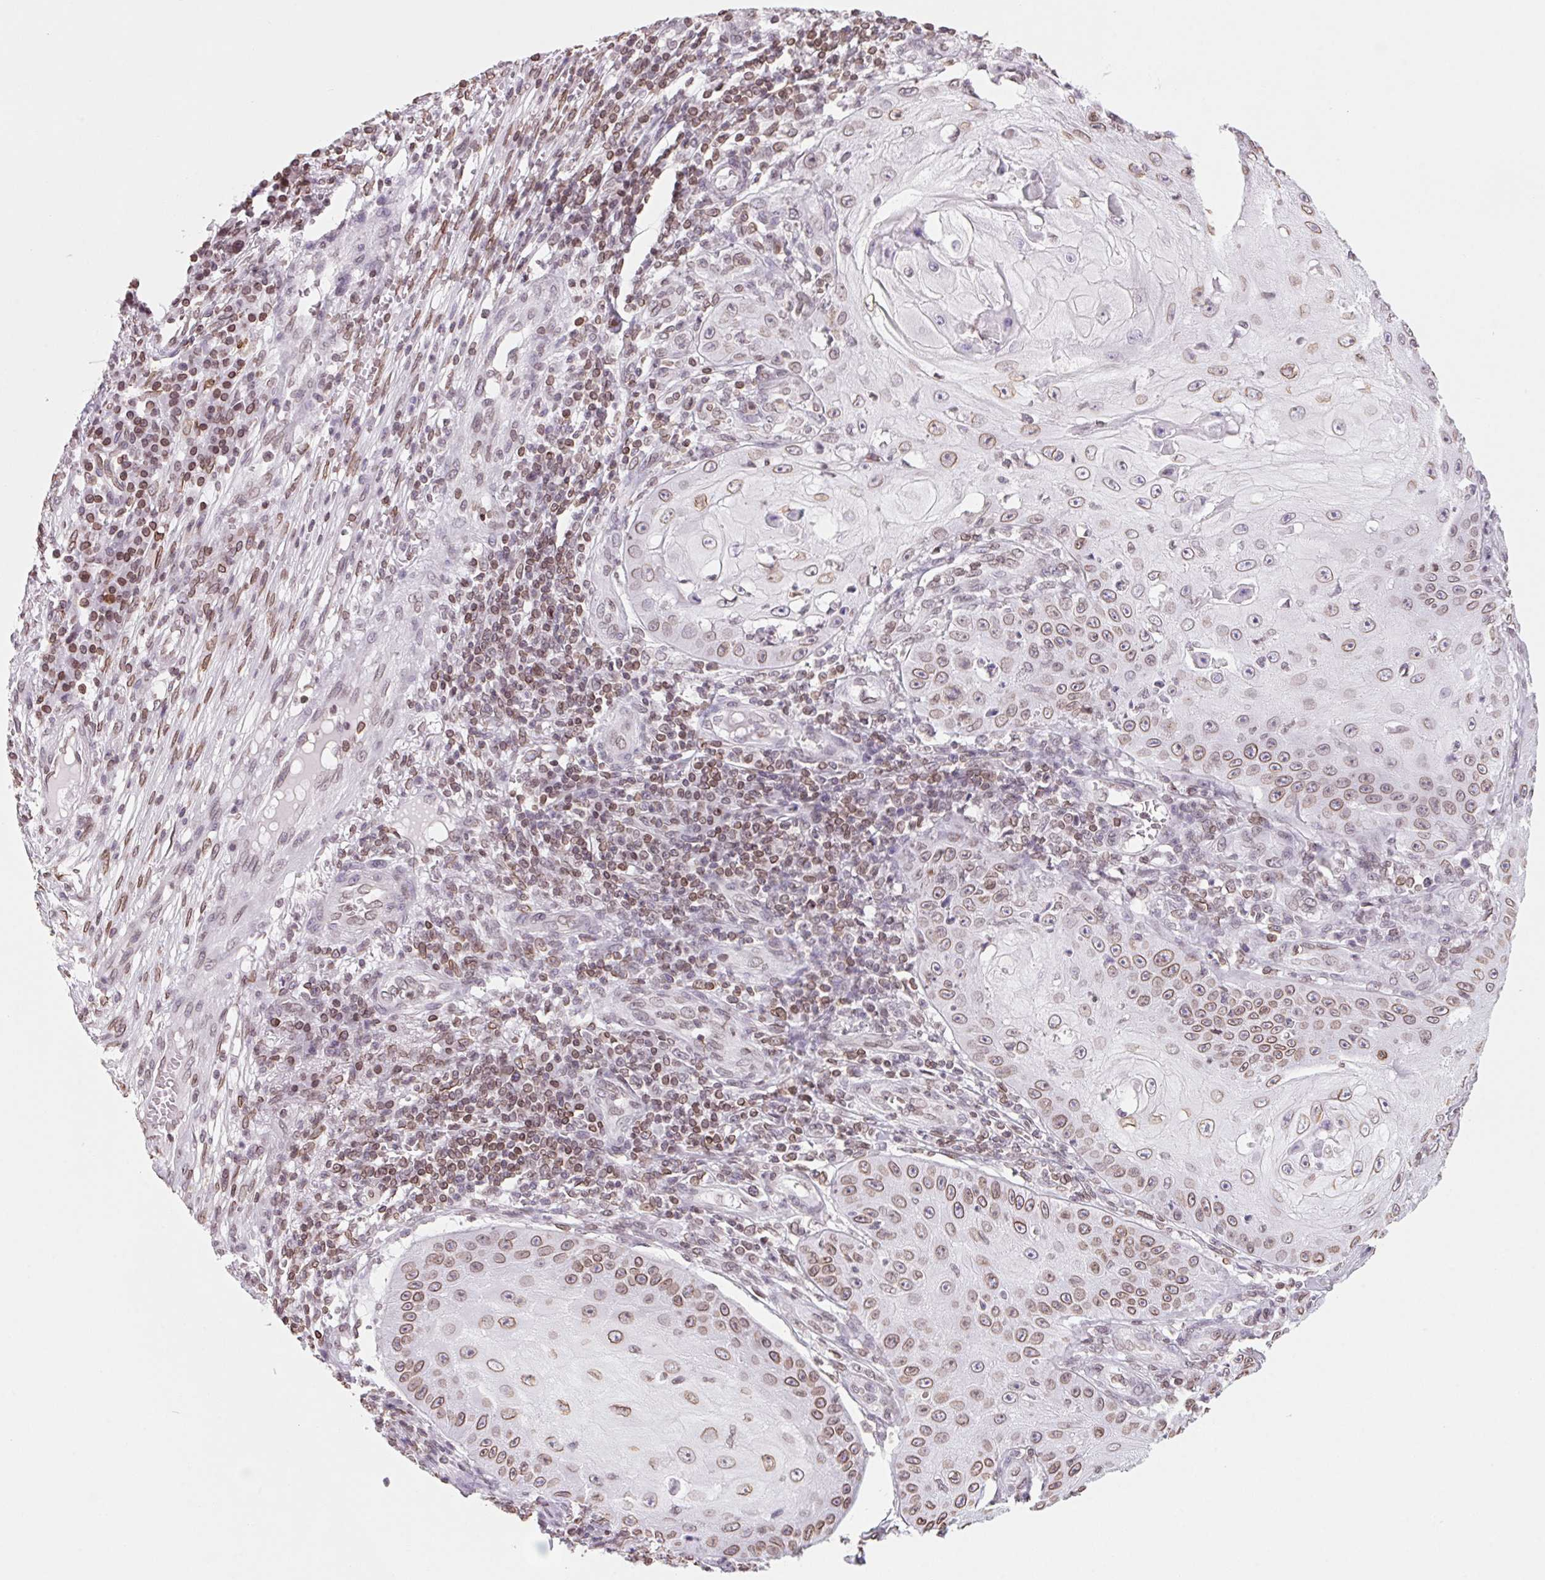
{"staining": {"intensity": "moderate", "quantity": ">75%", "location": "cytoplasmic/membranous,nuclear"}, "tissue": "skin cancer", "cell_type": "Tumor cells", "image_type": "cancer", "snomed": [{"axis": "morphology", "description": "Squamous cell carcinoma, NOS"}, {"axis": "topography", "description": "Skin"}], "caption": "A high-resolution image shows IHC staining of skin cancer, which reveals moderate cytoplasmic/membranous and nuclear expression in about >75% of tumor cells.", "gene": "LMNB2", "patient": {"sex": "male", "age": 70}}